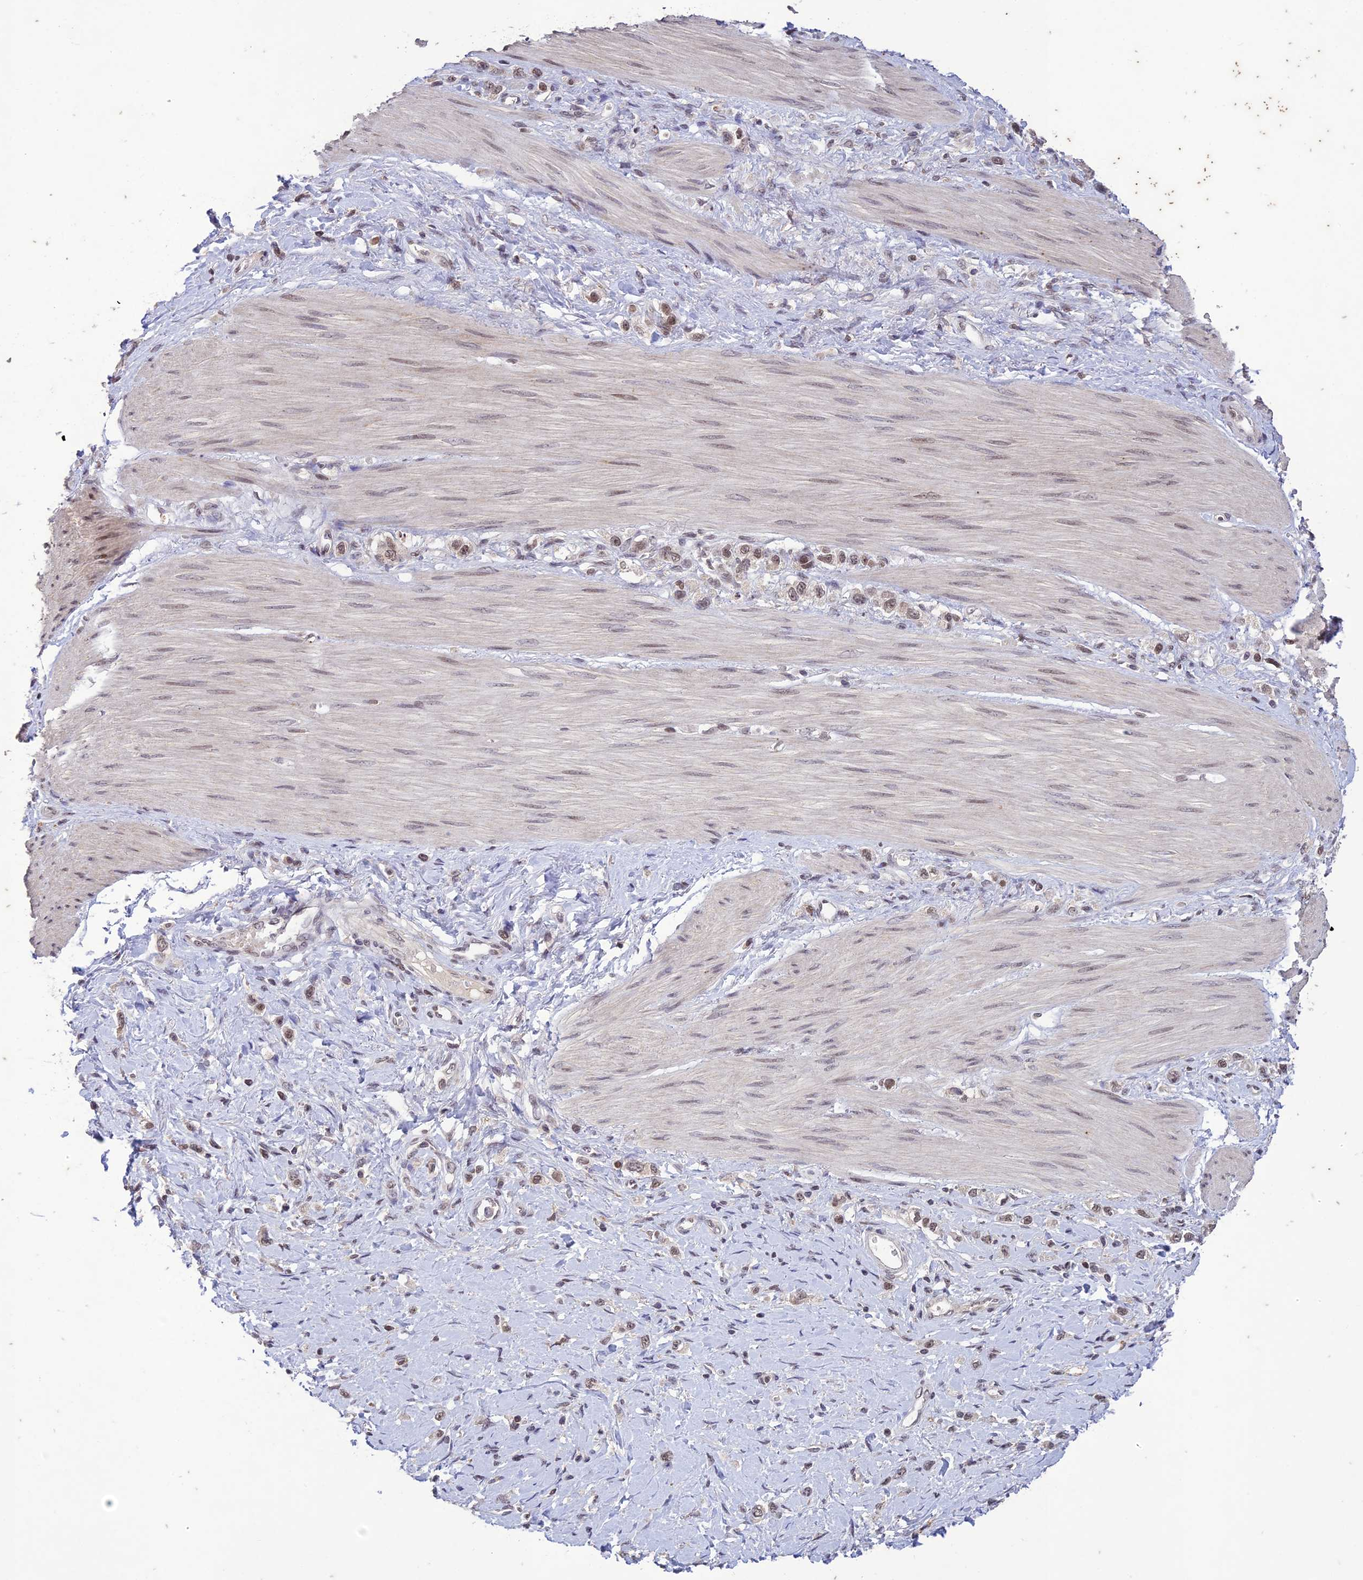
{"staining": {"intensity": "weak", "quantity": ">75%", "location": "nuclear"}, "tissue": "stomach cancer", "cell_type": "Tumor cells", "image_type": "cancer", "snomed": [{"axis": "morphology", "description": "Adenocarcinoma, NOS"}, {"axis": "topography", "description": "Stomach"}], "caption": "Immunohistochemical staining of stomach adenocarcinoma demonstrates low levels of weak nuclear staining in approximately >75% of tumor cells.", "gene": "POP4", "patient": {"sex": "female", "age": 65}}